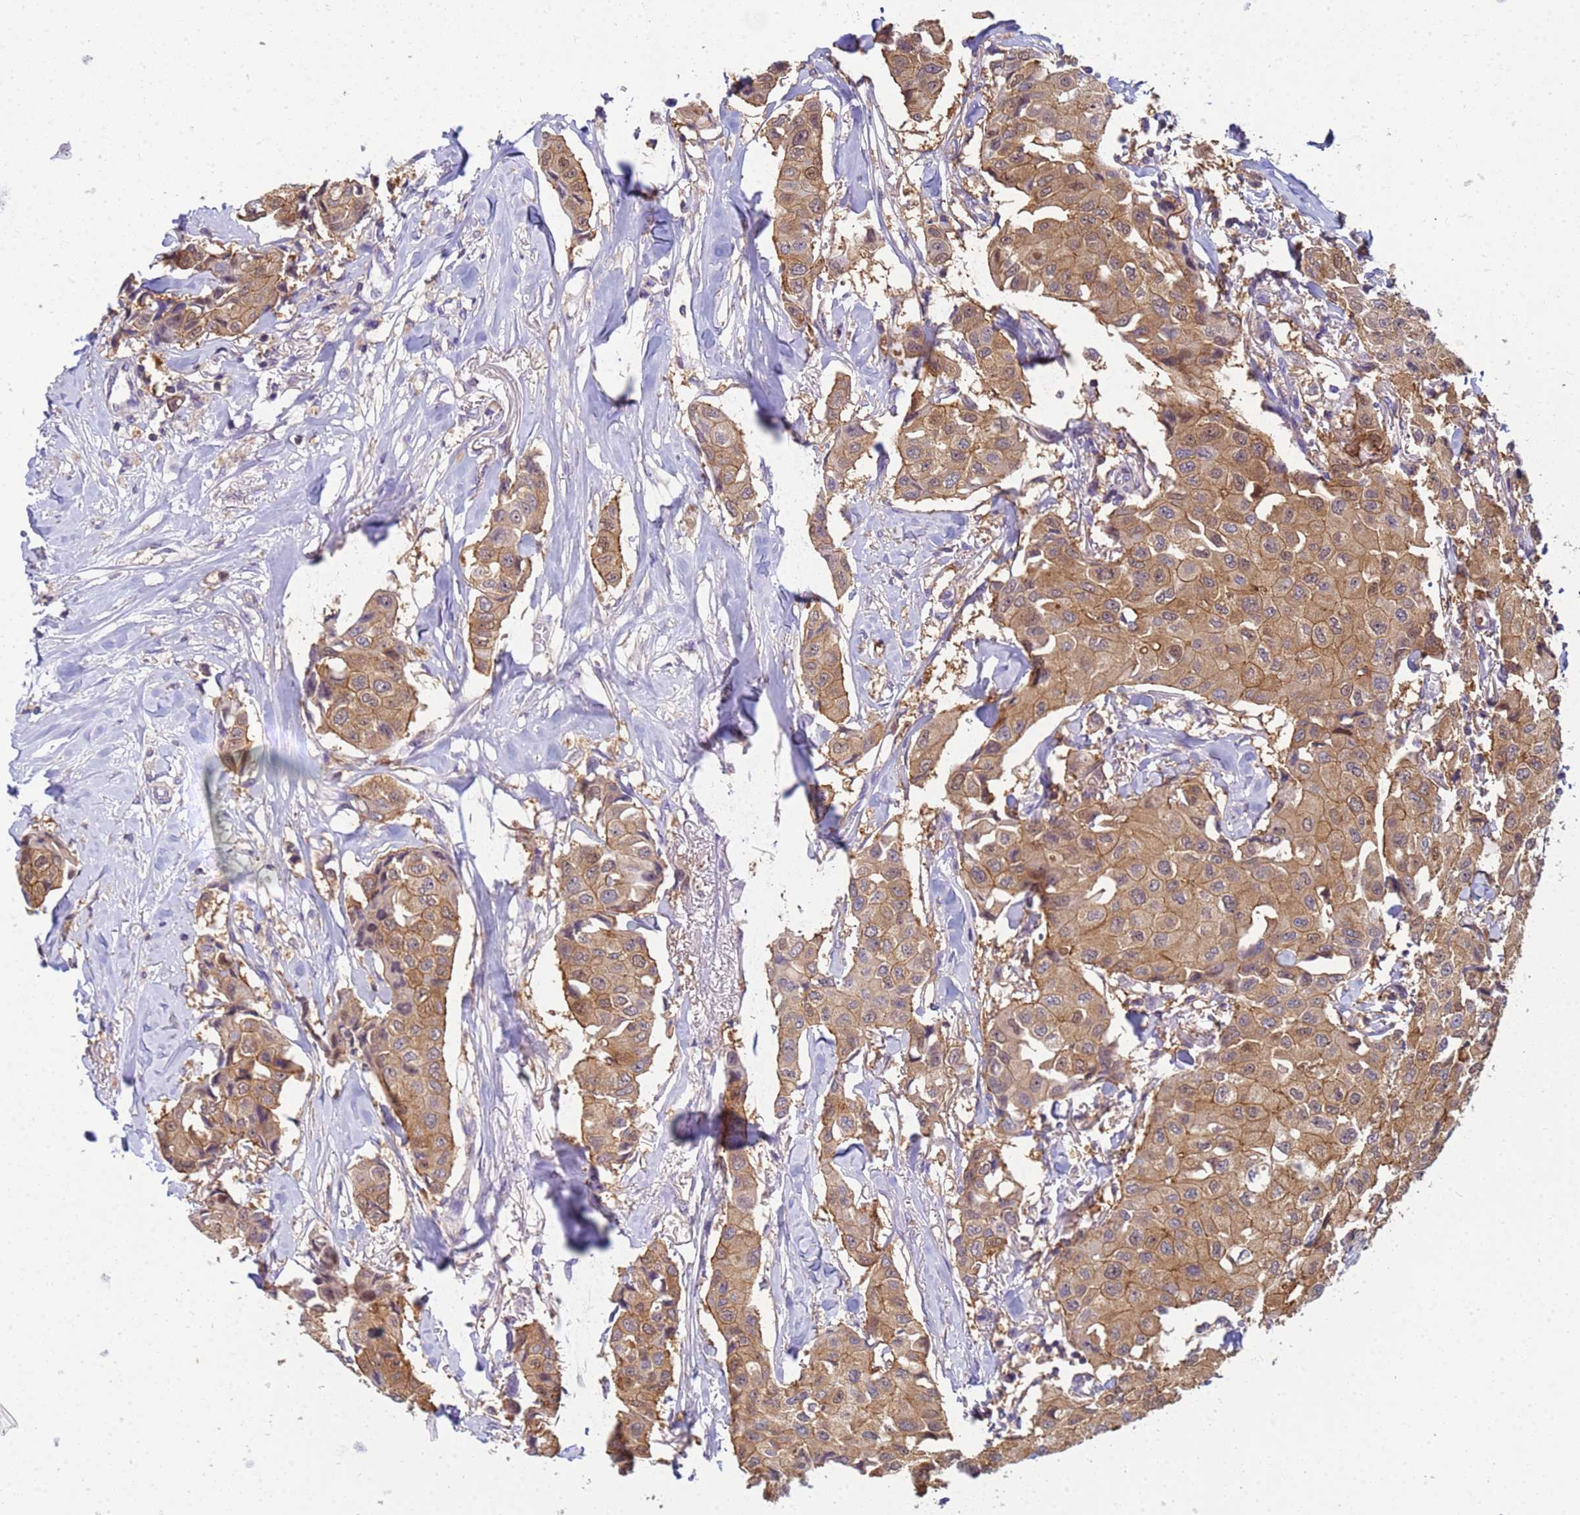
{"staining": {"intensity": "moderate", "quantity": ">75%", "location": "cytoplasmic/membranous"}, "tissue": "breast cancer", "cell_type": "Tumor cells", "image_type": "cancer", "snomed": [{"axis": "morphology", "description": "Duct carcinoma"}, {"axis": "topography", "description": "Breast"}], "caption": "High-magnification brightfield microscopy of breast cancer stained with DAB (3,3'-diaminobenzidine) (brown) and counterstained with hematoxylin (blue). tumor cells exhibit moderate cytoplasmic/membranous staining is seen in approximately>75% of cells. (DAB (3,3'-diaminobenzidine) IHC, brown staining for protein, blue staining for nuclei).", "gene": "KLHL13", "patient": {"sex": "female", "age": 80}}